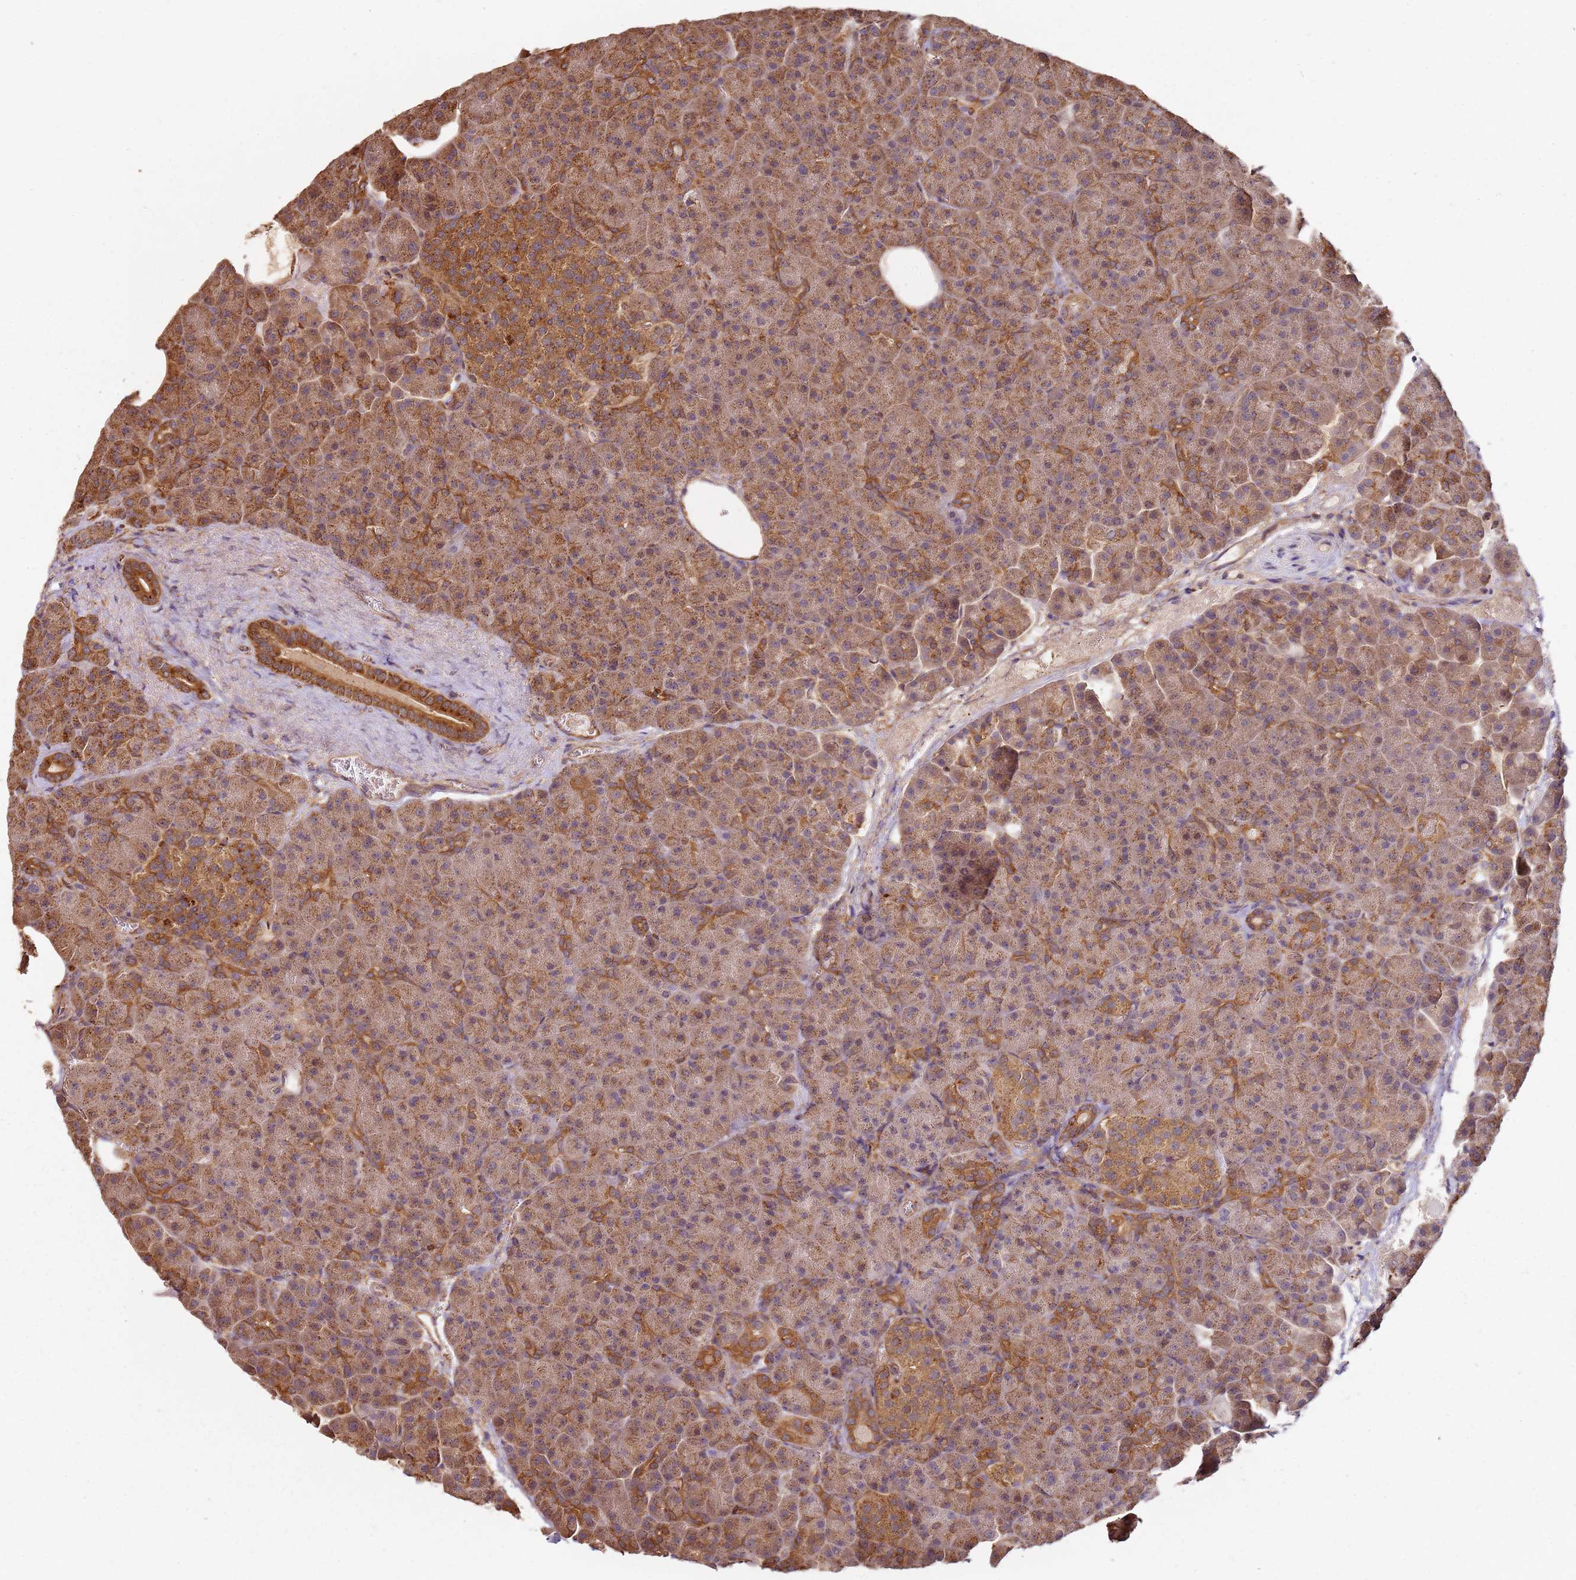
{"staining": {"intensity": "strong", "quantity": ">75%", "location": "cytoplasmic/membranous"}, "tissue": "pancreas", "cell_type": "Exocrine glandular cells", "image_type": "normal", "snomed": [{"axis": "morphology", "description": "Normal tissue, NOS"}, {"axis": "topography", "description": "Pancreas"}], "caption": "Brown immunohistochemical staining in benign pancreas reveals strong cytoplasmic/membranous staining in approximately >75% of exocrine glandular cells. Using DAB (3,3'-diaminobenzidine) (brown) and hematoxylin (blue) stains, captured at high magnification using brightfield microscopy.", "gene": "SCGB2B2", "patient": {"sex": "female", "age": 74}}